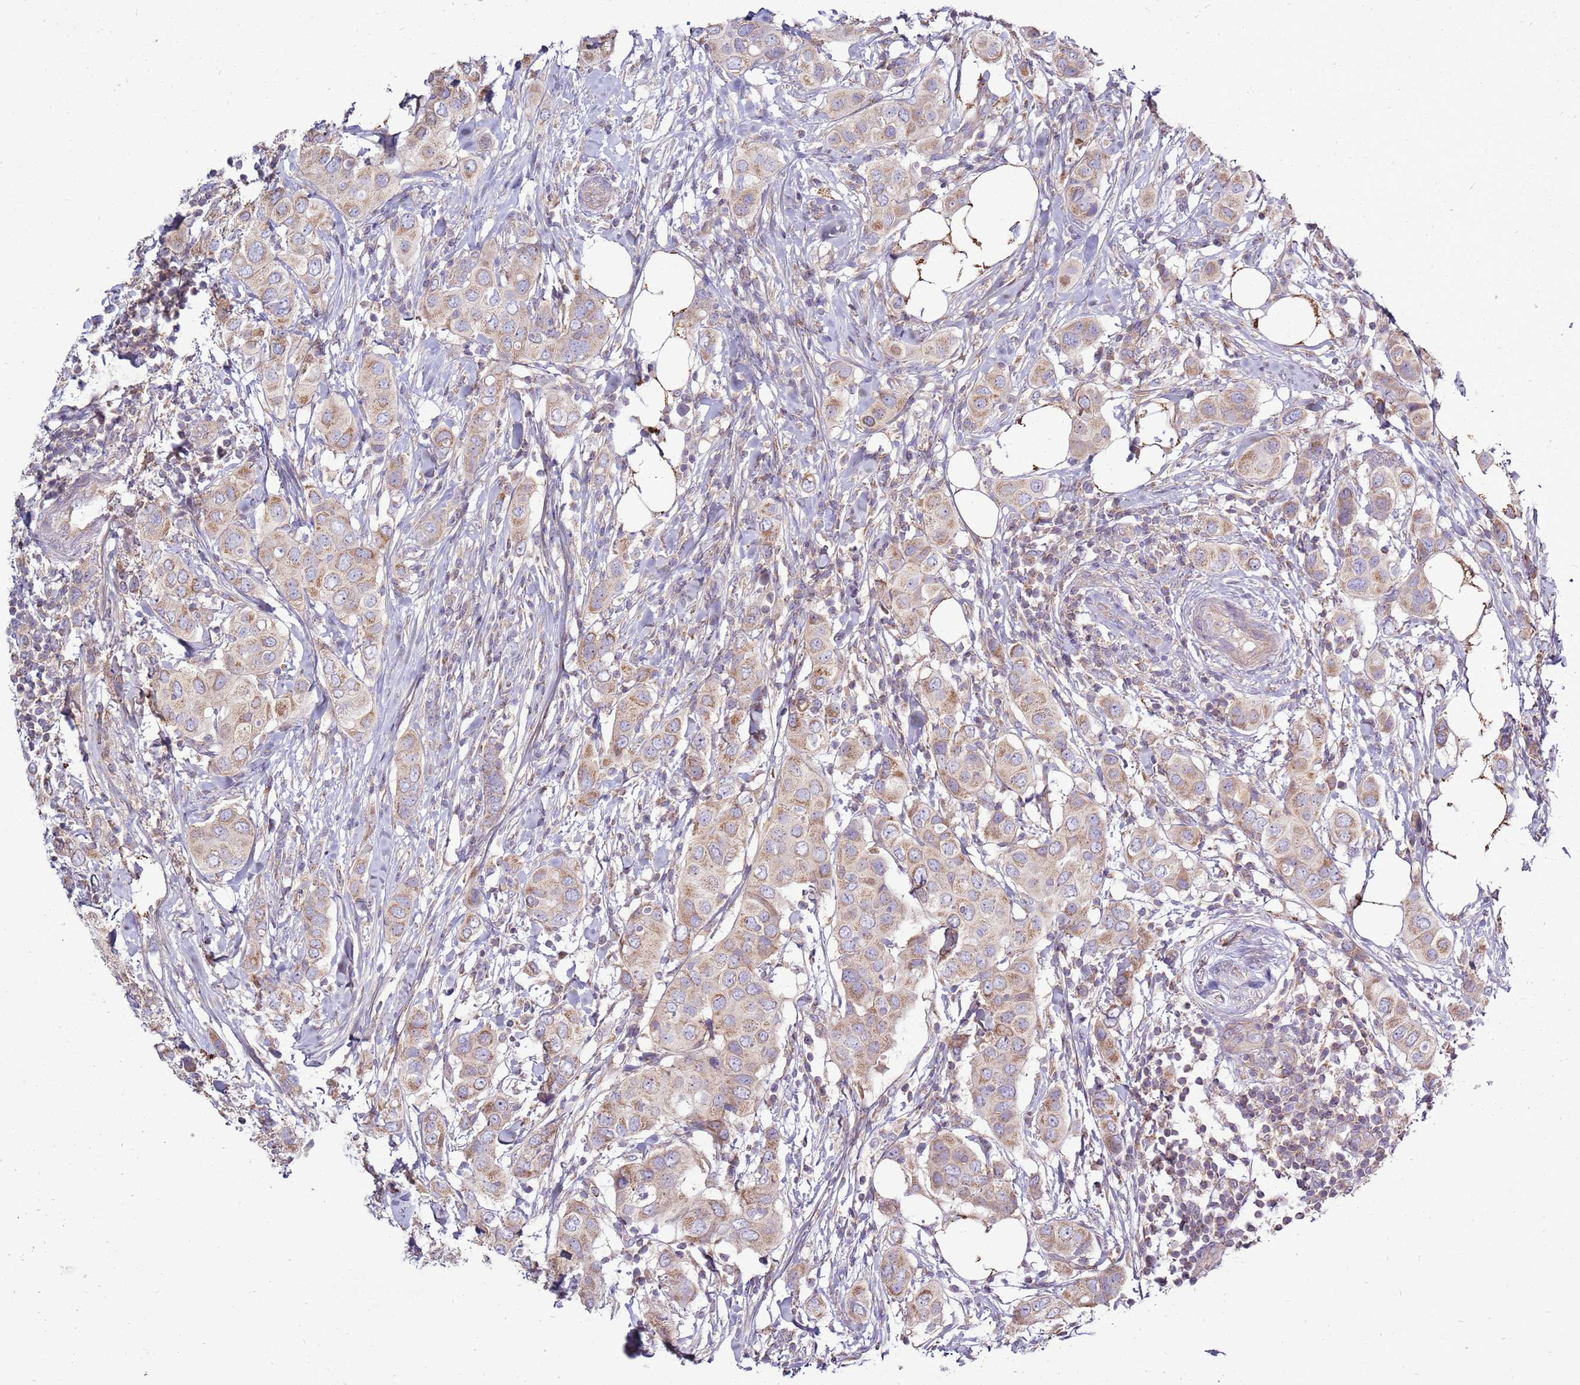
{"staining": {"intensity": "moderate", "quantity": "25%-75%", "location": "cytoplasmic/membranous"}, "tissue": "breast cancer", "cell_type": "Tumor cells", "image_type": "cancer", "snomed": [{"axis": "morphology", "description": "Lobular carcinoma"}, {"axis": "topography", "description": "Breast"}], "caption": "Breast cancer (lobular carcinoma) was stained to show a protein in brown. There is medium levels of moderate cytoplasmic/membranous positivity in approximately 25%-75% of tumor cells.", "gene": "TRAPPC4", "patient": {"sex": "female", "age": 51}}